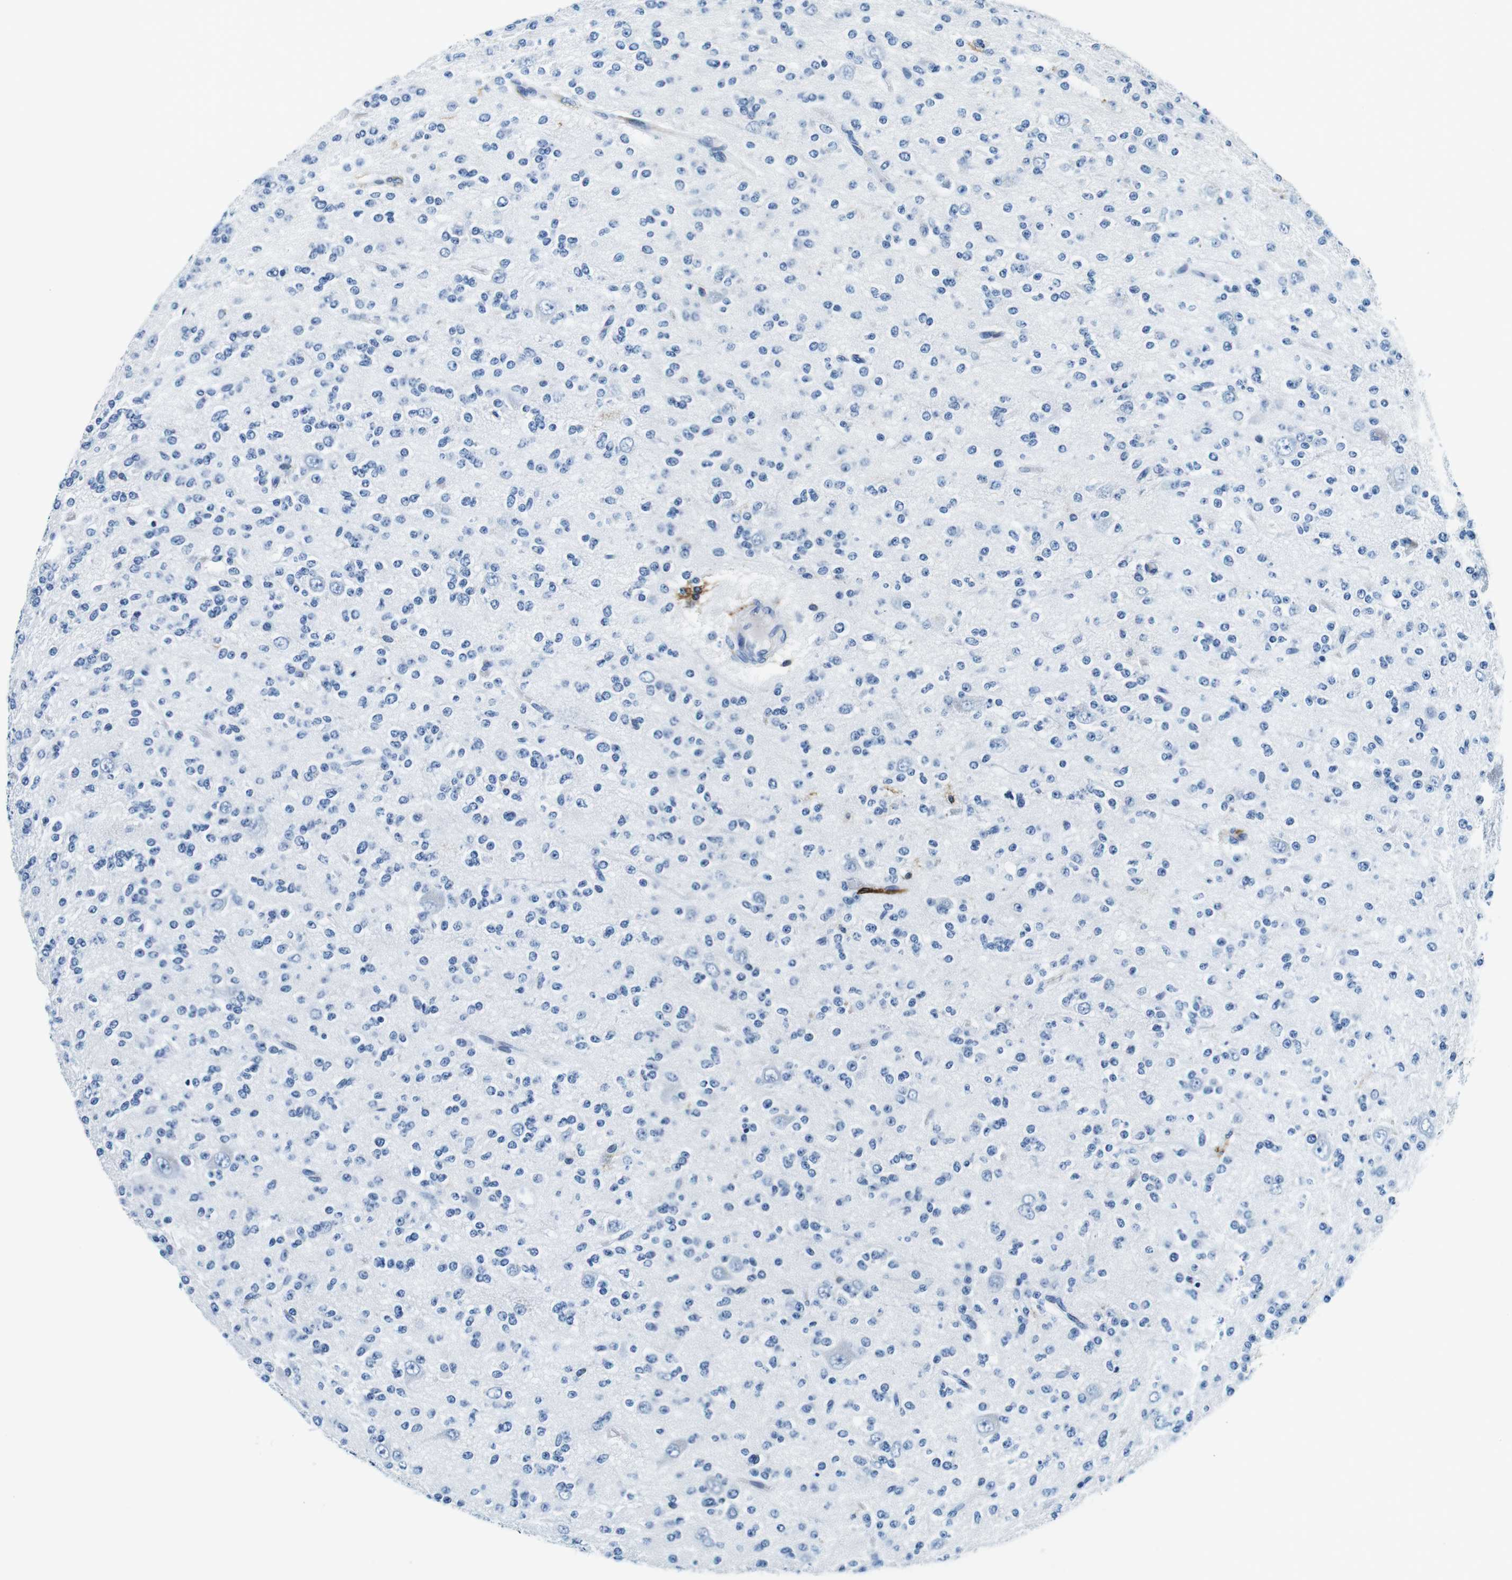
{"staining": {"intensity": "negative", "quantity": "none", "location": "none"}, "tissue": "glioma", "cell_type": "Tumor cells", "image_type": "cancer", "snomed": [{"axis": "morphology", "description": "Glioma, malignant, Low grade"}, {"axis": "topography", "description": "Brain"}], "caption": "DAB (3,3'-diaminobenzidine) immunohistochemical staining of human low-grade glioma (malignant) shows no significant positivity in tumor cells.", "gene": "HLA-DRB1", "patient": {"sex": "male", "age": 38}}